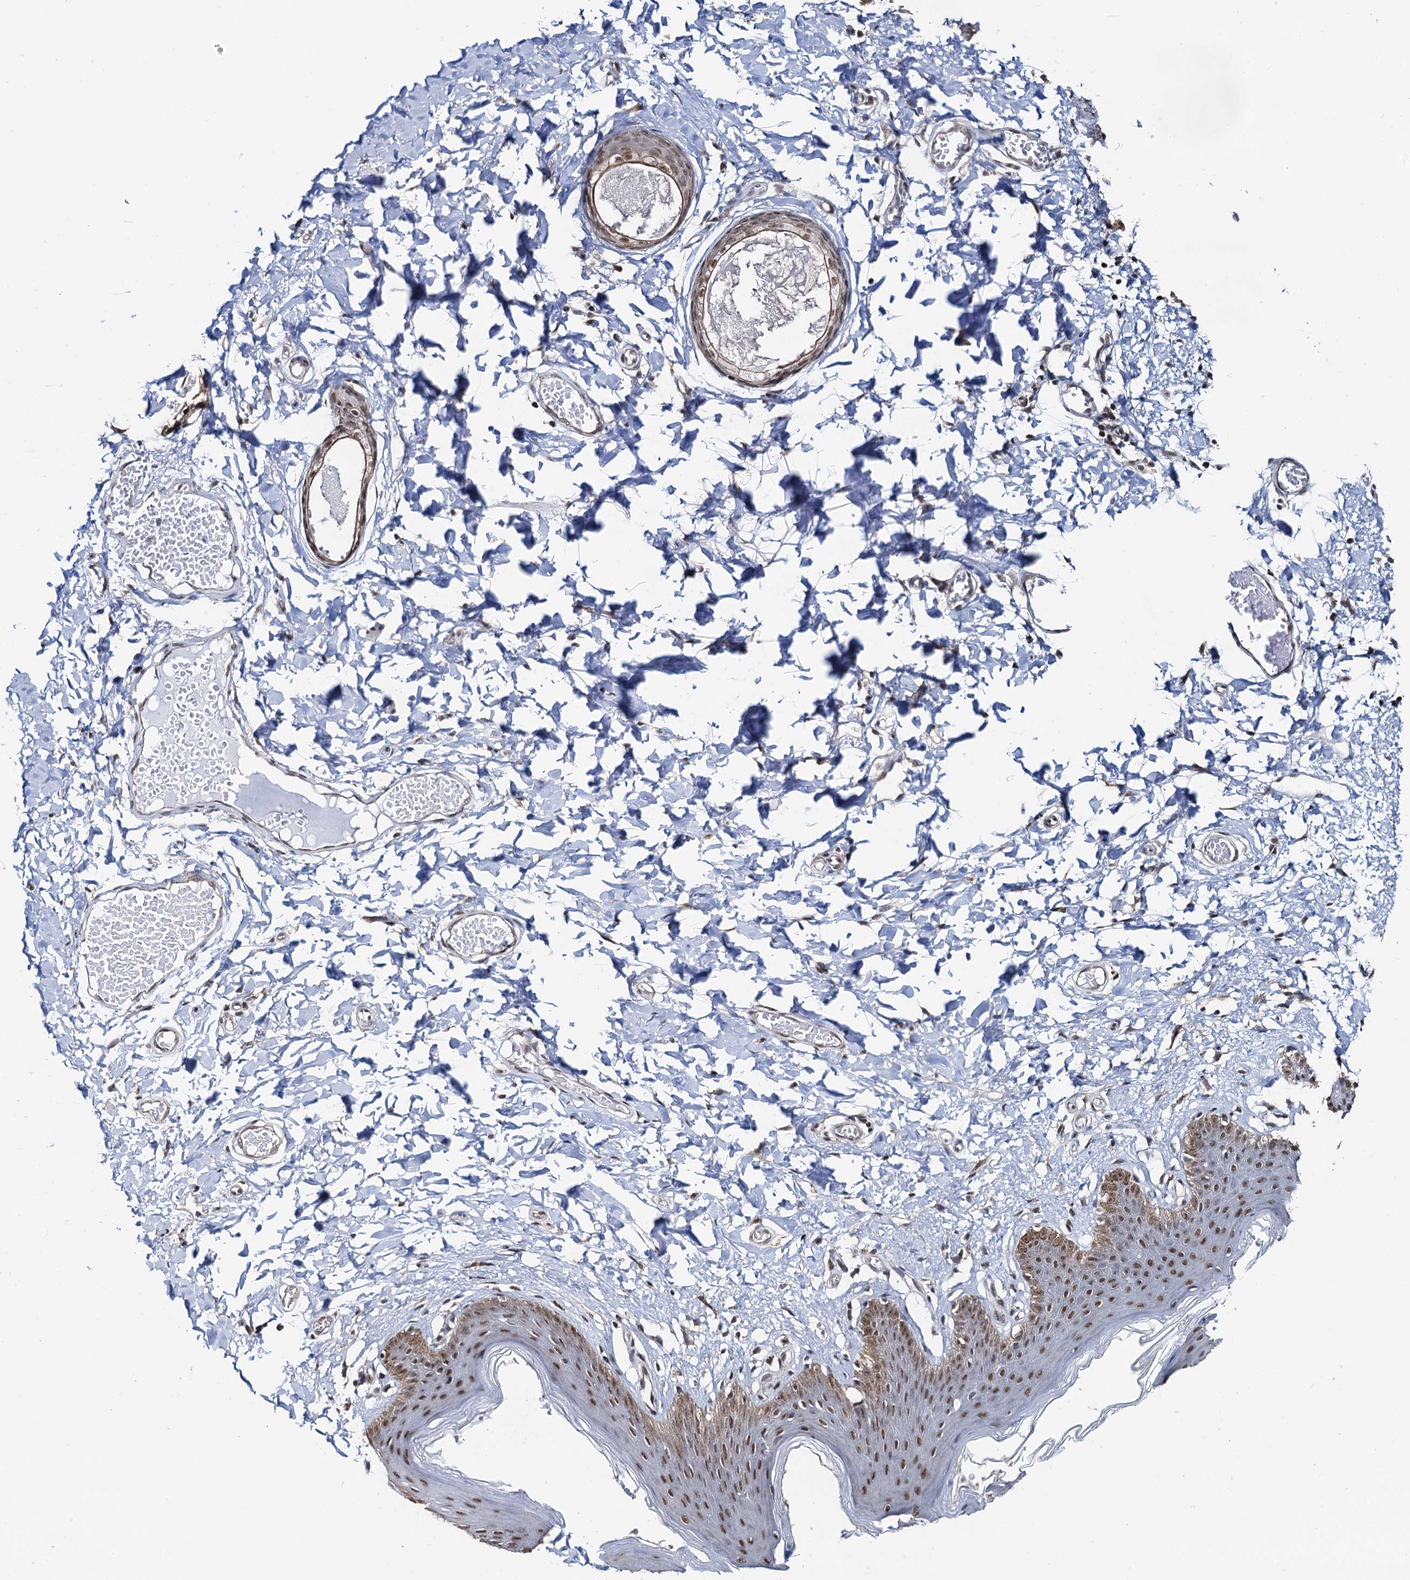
{"staining": {"intensity": "moderate", "quantity": ">75%", "location": "nuclear"}, "tissue": "skin", "cell_type": "Epidermal cells", "image_type": "normal", "snomed": [{"axis": "morphology", "description": "Normal tissue, NOS"}, {"axis": "topography", "description": "Vulva"}], "caption": "DAB (3,3'-diaminobenzidine) immunohistochemical staining of normal human skin displays moderate nuclear protein expression in about >75% of epidermal cells. The staining was performed using DAB (3,3'-diaminobenzidine) to visualize the protein expression in brown, while the nuclei were stained in blue with hematoxylin (Magnification: 20x).", "gene": "ZNF609", "patient": {"sex": "female", "age": 66}}